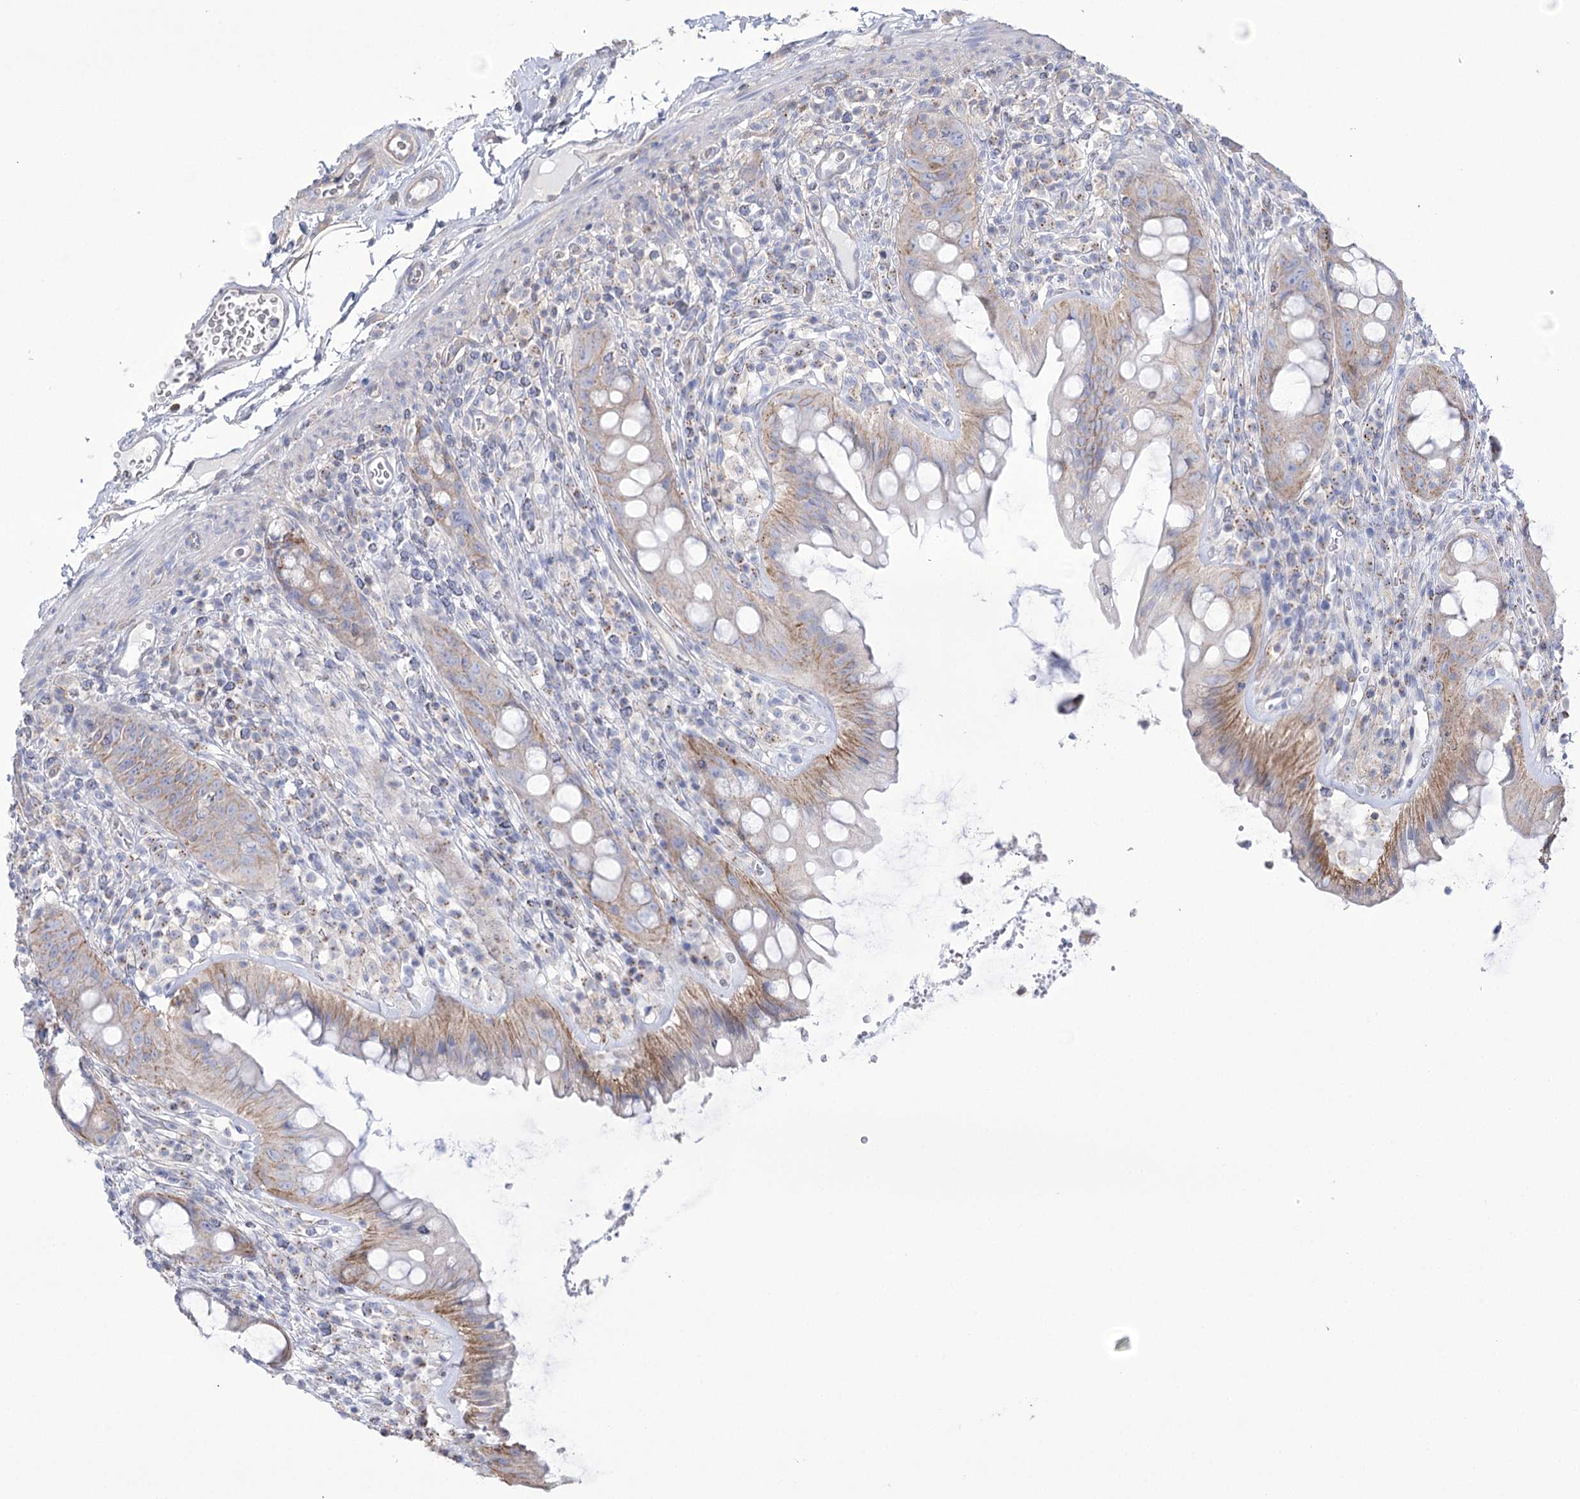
{"staining": {"intensity": "moderate", "quantity": "25%-75%", "location": "cytoplasmic/membranous"}, "tissue": "rectum", "cell_type": "Glandular cells", "image_type": "normal", "snomed": [{"axis": "morphology", "description": "Normal tissue, NOS"}, {"axis": "topography", "description": "Rectum"}], "caption": "Immunohistochemistry (IHC) of unremarkable human rectum exhibits medium levels of moderate cytoplasmic/membranous positivity in approximately 25%-75% of glandular cells.", "gene": "FAM216A", "patient": {"sex": "female", "age": 57}}